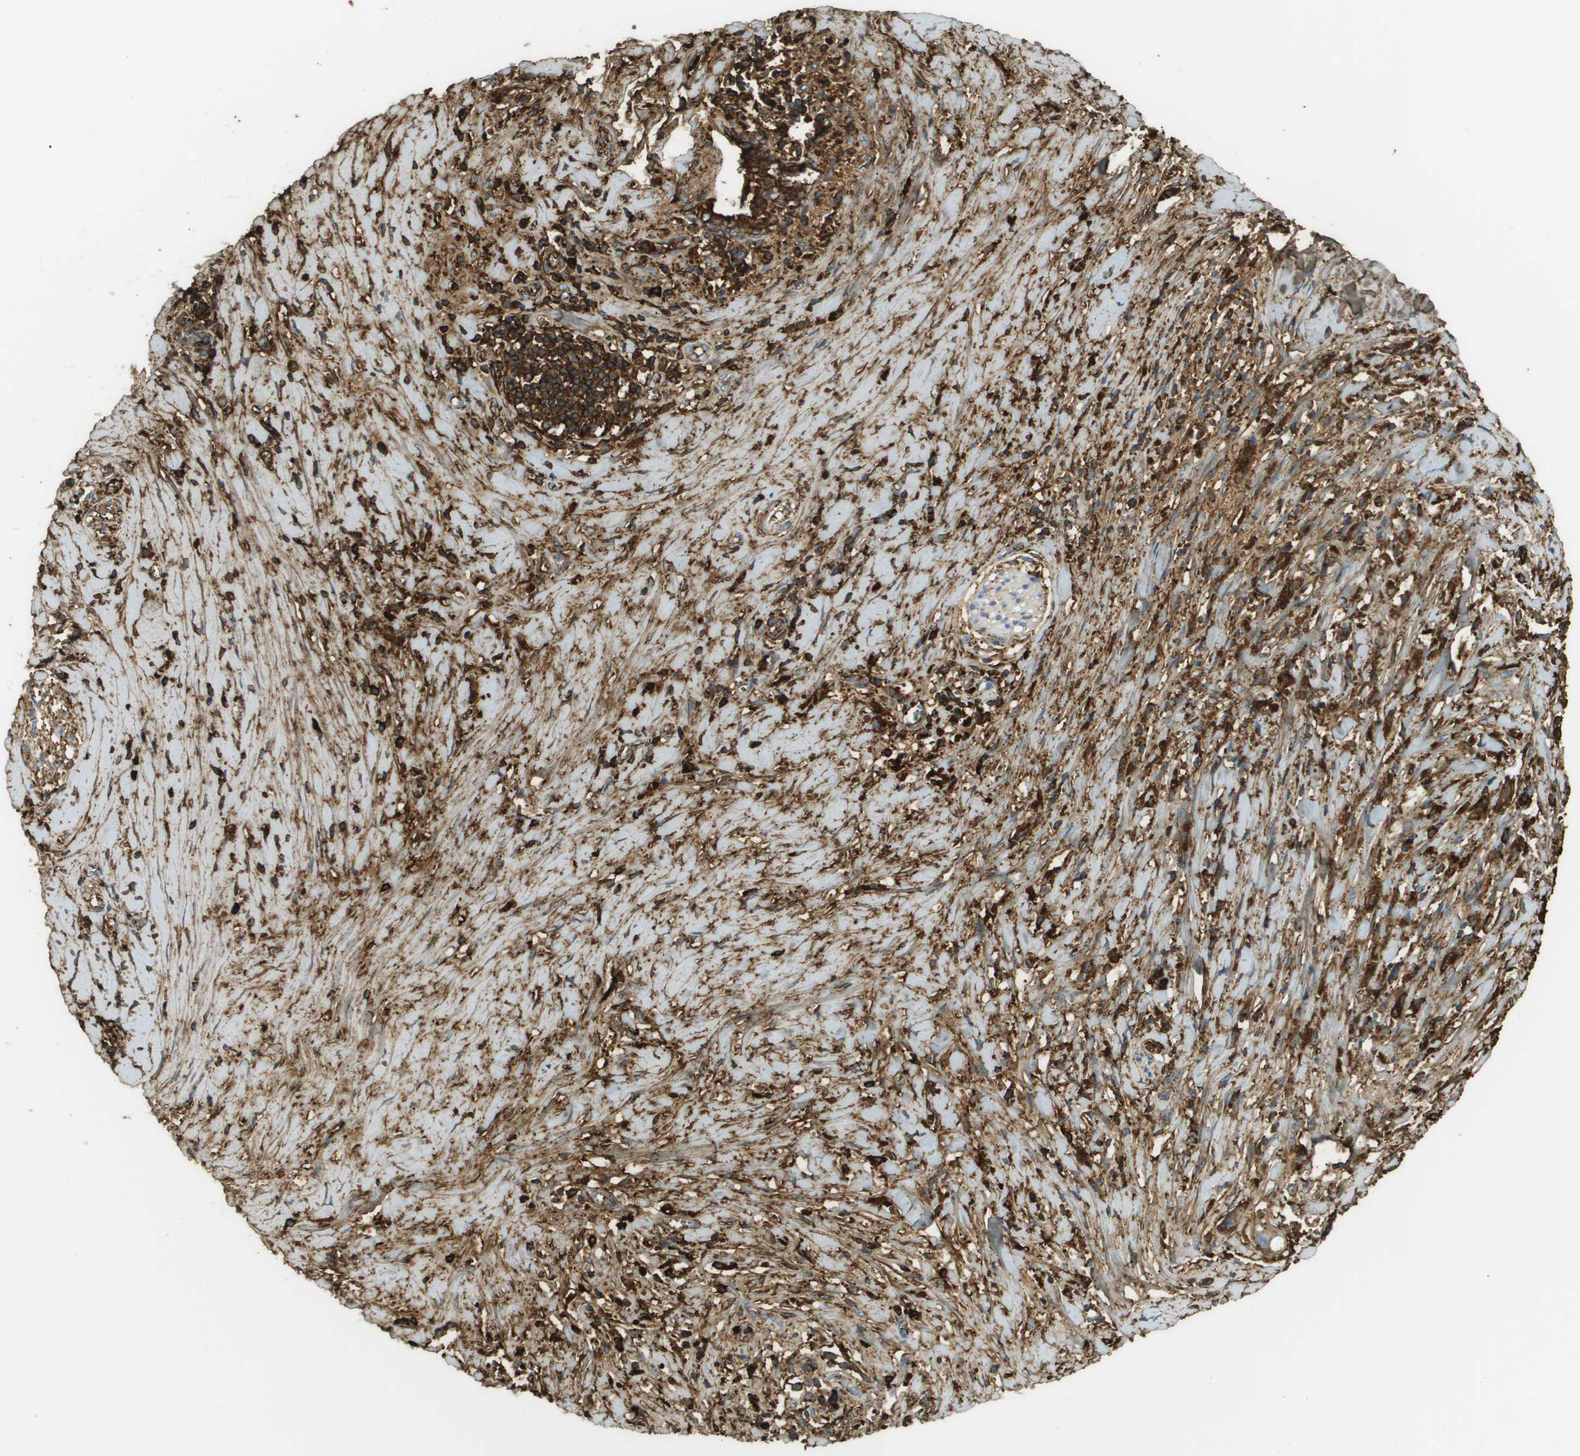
{"staining": {"intensity": "moderate", "quantity": "25%-75%", "location": "cytoplasmic/membranous"}, "tissue": "pancreatic cancer", "cell_type": "Tumor cells", "image_type": "cancer", "snomed": [{"axis": "morphology", "description": "Adenocarcinoma, NOS"}, {"axis": "topography", "description": "Pancreas"}], "caption": "This histopathology image displays immunohistochemistry staining of pancreatic cancer (adenocarcinoma), with medium moderate cytoplasmic/membranous expression in about 25%-75% of tumor cells.", "gene": "DCN", "patient": {"sex": "male", "age": 55}}